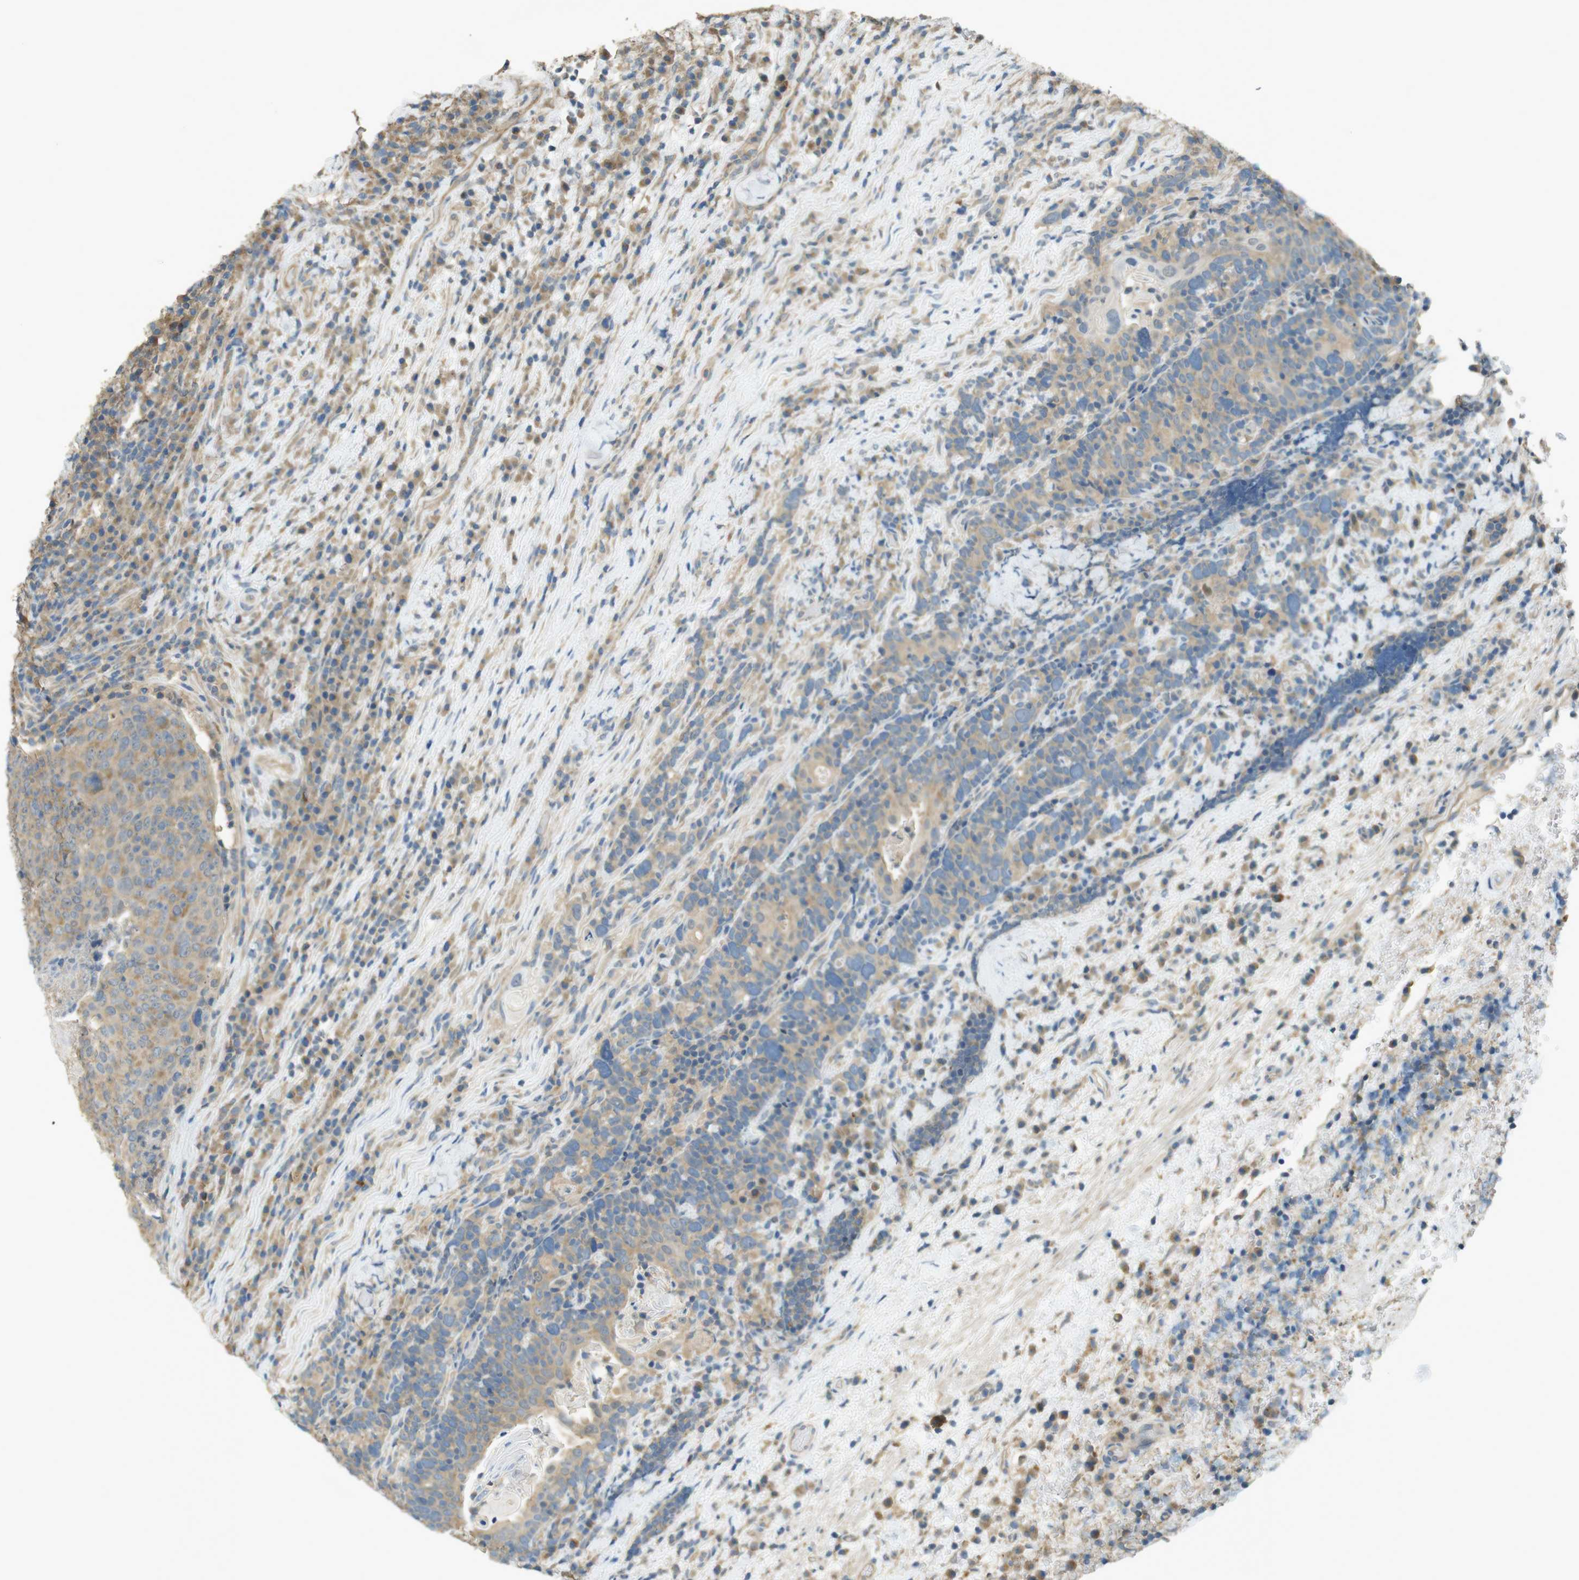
{"staining": {"intensity": "moderate", "quantity": "<25%", "location": "cytoplasmic/membranous"}, "tissue": "head and neck cancer", "cell_type": "Tumor cells", "image_type": "cancer", "snomed": [{"axis": "morphology", "description": "Squamous cell carcinoma, NOS"}, {"axis": "morphology", "description": "Squamous cell carcinoma, metastatic, NOS"}, {"axis": "topography", "description": "Lymph node"}, {"axis": "topography", "description": "Head-Neck"}], "caption": "Immunohistochemistry (IHC) of head and neck cancer (metastatic squamous cell carcinoma) demonstrates low levels of moderate cytoplasmic/membranous positivity in about <25% of tumor cells.", "gene": "ZDHHC20", "patient": {"sex": "male", "age": 62}}